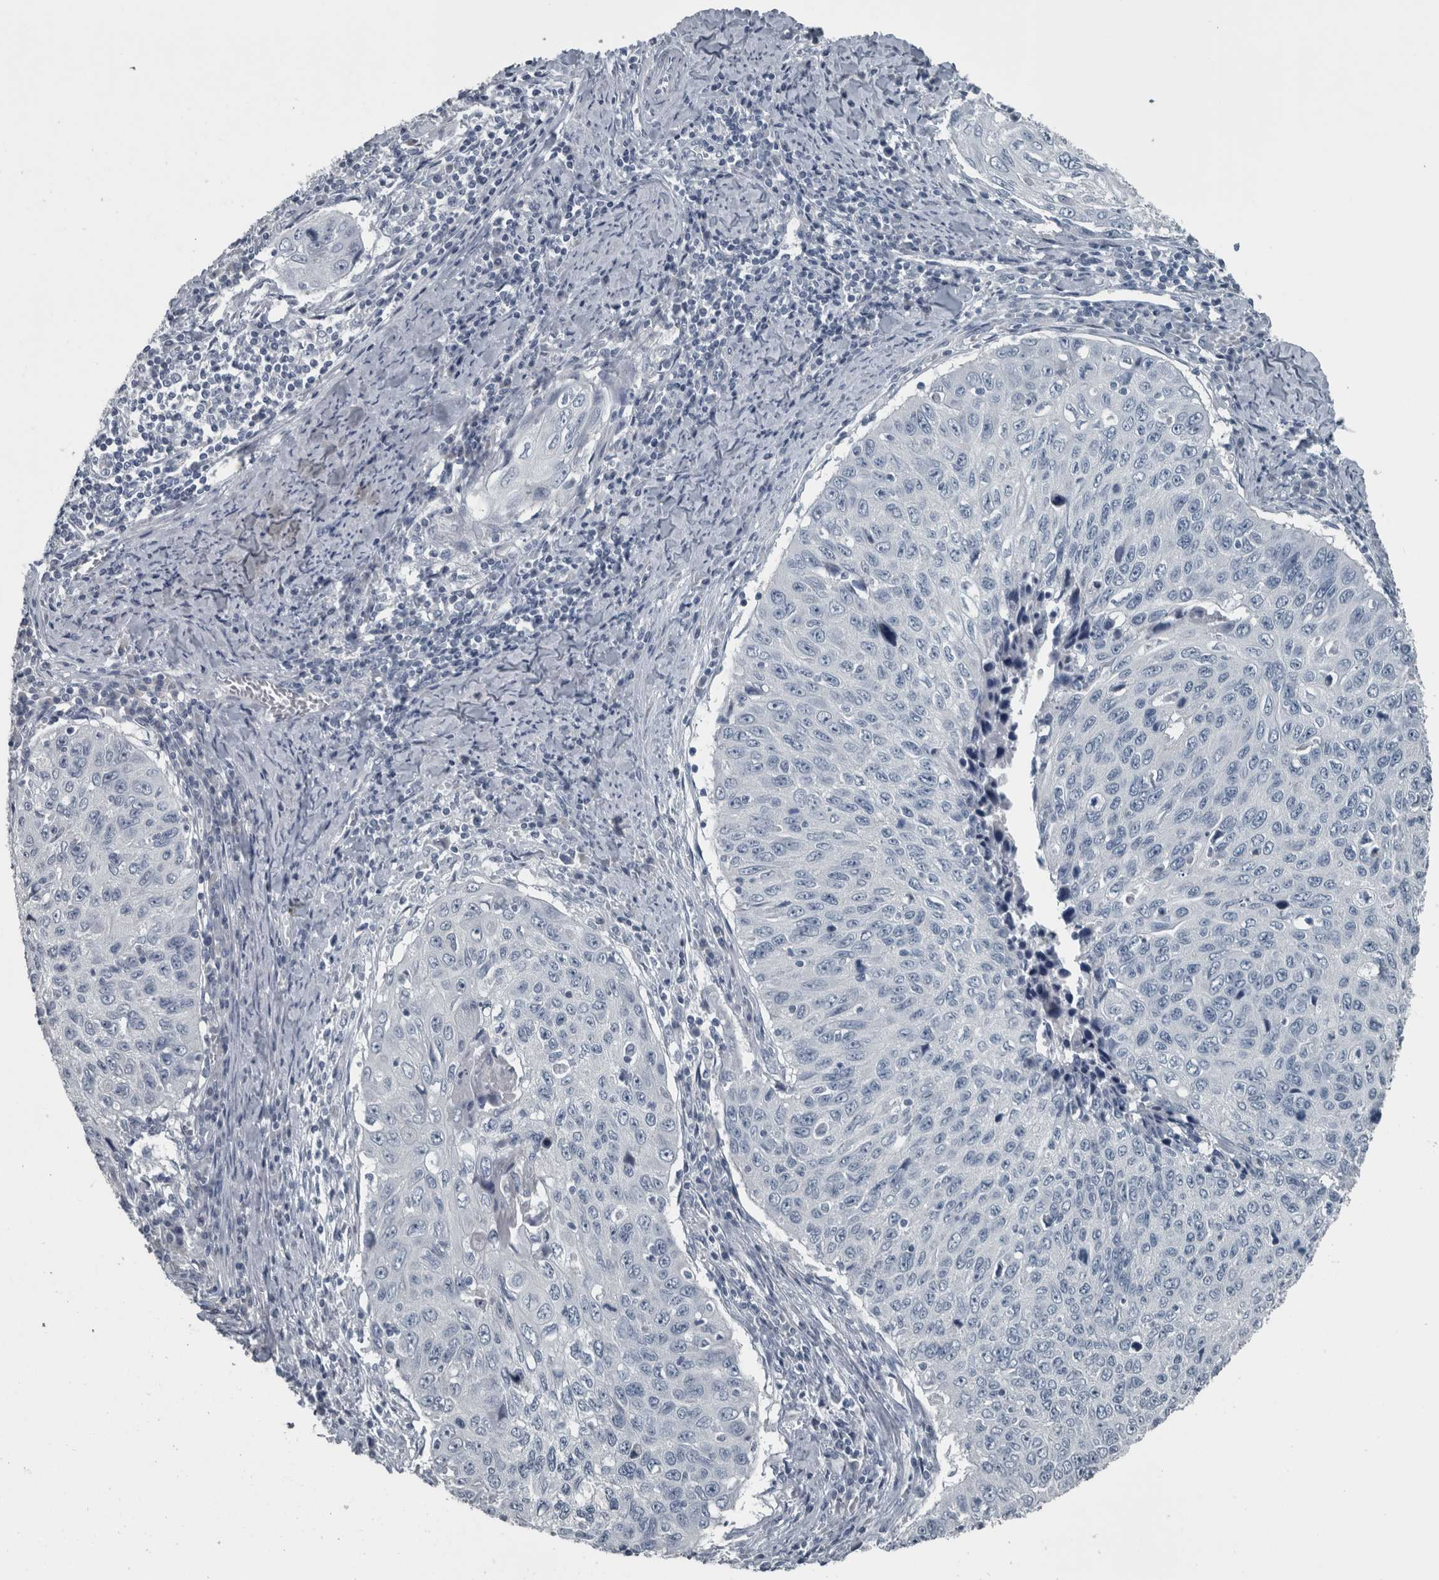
{"staining": {"intensity": "negative", "quantity": "none", "location": "none"}, "tissue": "cervical cancer", "cell_type": "Tumor cells", "image_type": "cancer", "snomed": [{"axis": "morphology", "description": "Squamous cell carcinoma, NOS"}, {"axis": "topography", "description": "Cervix"}], "caption": "Immunohistochemical staining of cervical cancer (squamous cell carcinoma) displays no significant expression in tumor cells.", "gene": "KRT20", "patient": {"sex": "female", "age": 53}}